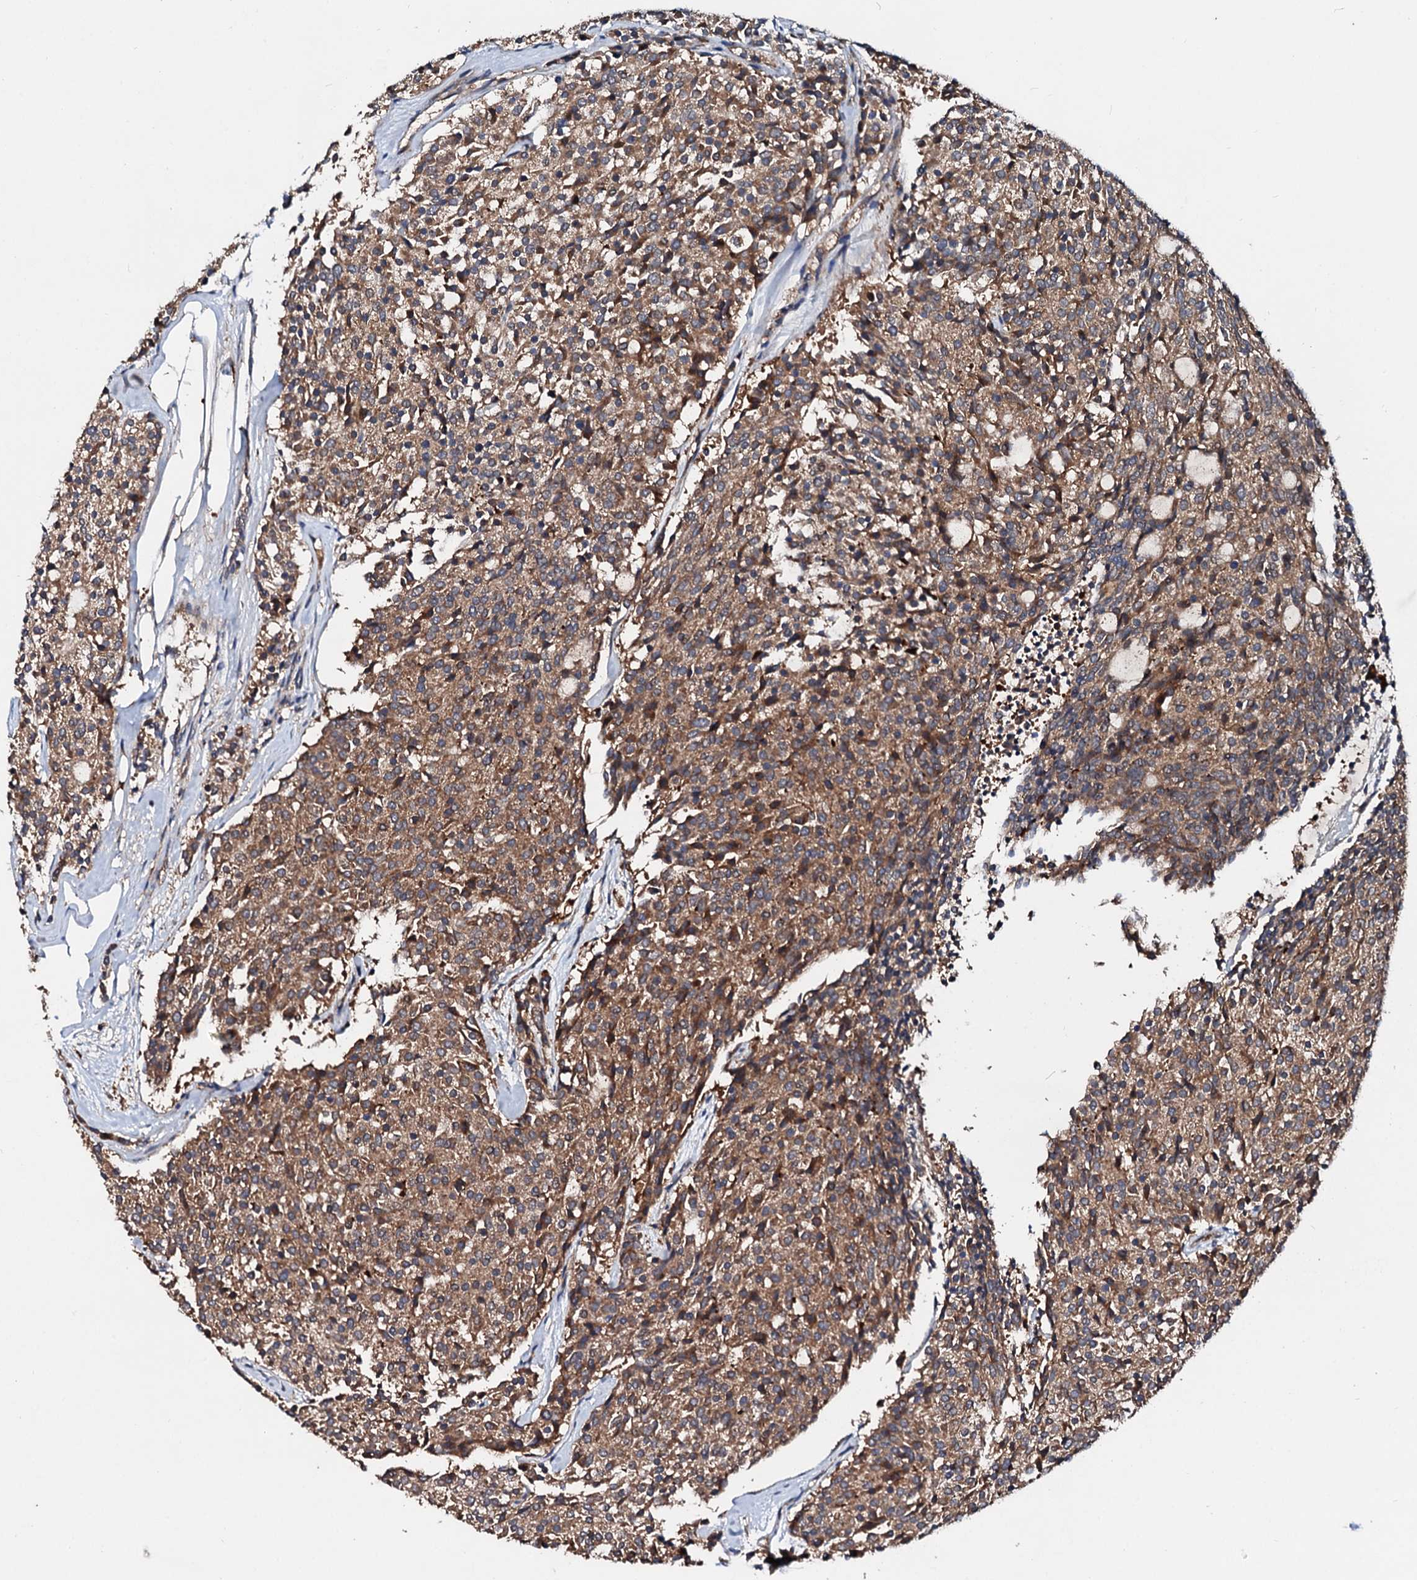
{"staining": {"intensity": "moderate", "quantity": ">75%", "location": "cytoplasmic/membranous"}, "tissue": "carcinoid", "cell_type": "Tumor cells", "image_type": "cancer", "snomed": [{"axis": "morphology", "description": "Carcinoid, malignant, NOS"}, {"axis": "topography", "description": "Pancreas"}], "caption": "The histopathology image exhibits immunohistochemical staining of malignant carcinoid. There is moderate cytoplasmic/membranous expression is appreciated in approximately >75% of tumor cells. (Brightfield microscopy of DAB IHC at high magnification).", "gene": "EXTL1", "patient": {"sex": "female", "age": 54}}